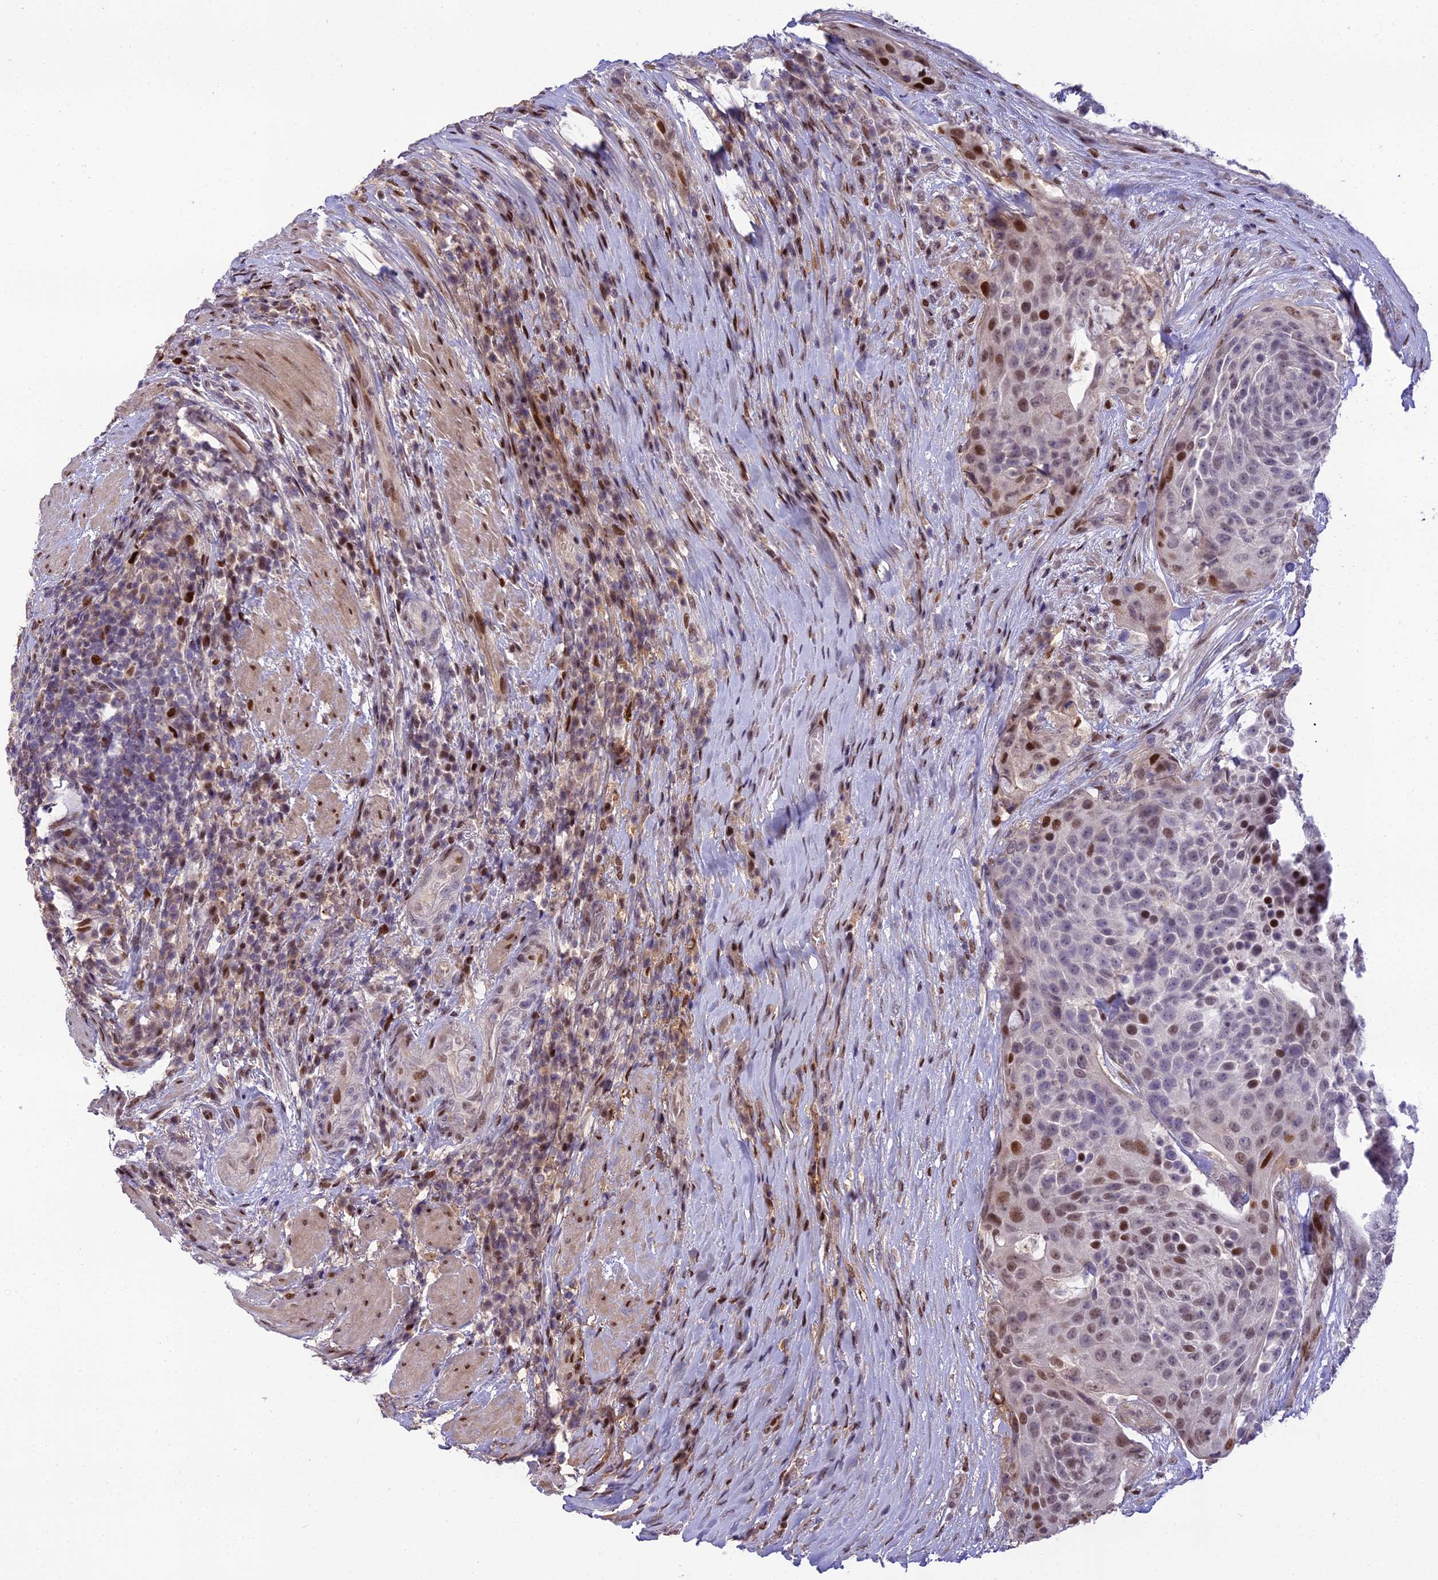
{"staining": {"intensity": "moderate", "quantity": "<25%", "location": "nuclear"}, "tissue": "urothelial cancer", "cell_type": "Tumor cells", "image_type": "cancer", "snomed": [{"axis": "morphology", "description": "Urothelial carcinoma, High grade"}, {"axis": "topography", "description": "Urinary bladder"}], "caption": "A high-resolution histopathology image shows immunohistochemistry (IHC) staining of urothelial carcinoma (high-grade), which exhibits moderate nuclear expression in about <25% of tumor cells.", "gene": "ZNF707", "patient": {"sex": "female", "age": 63}}